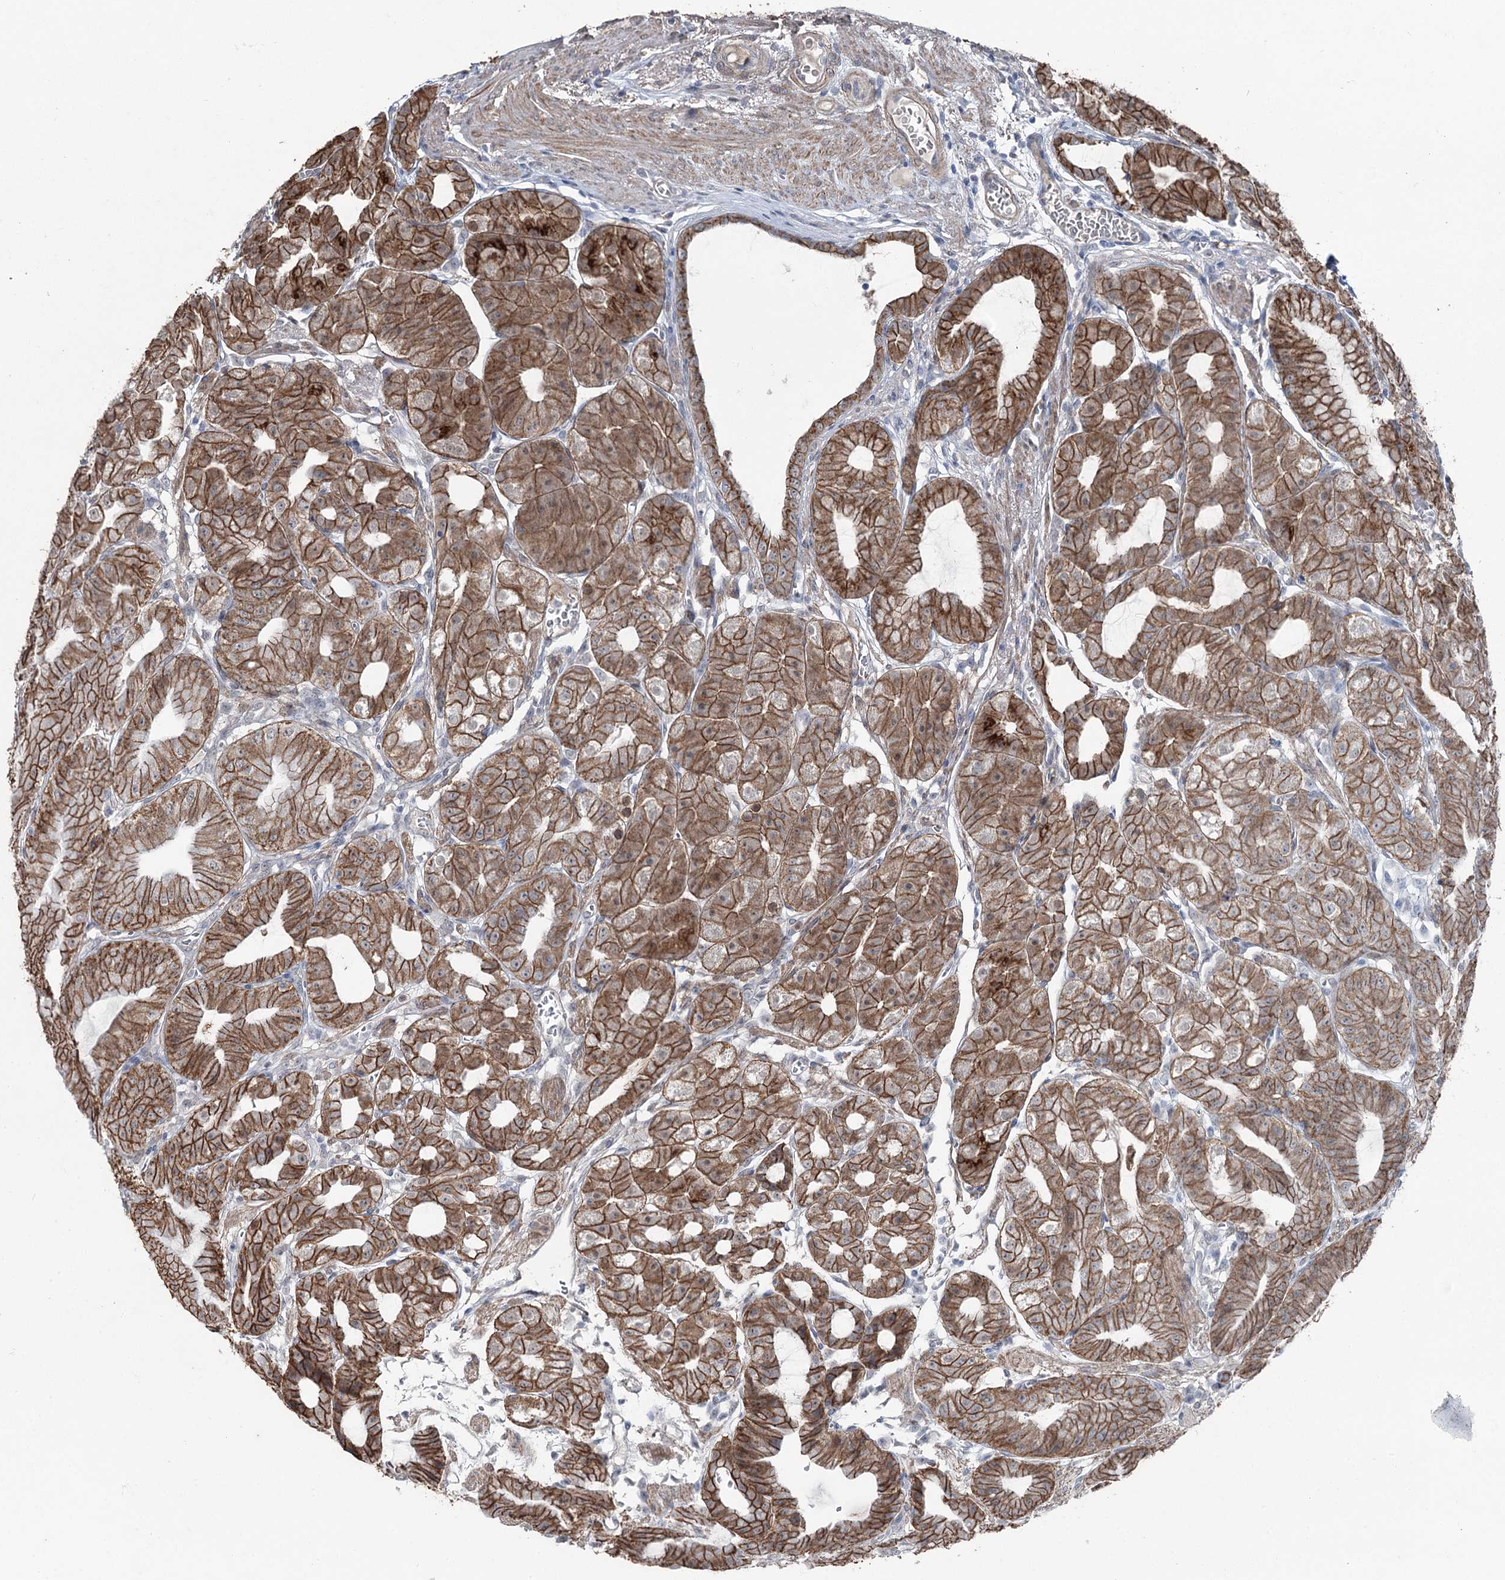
{"staining": {"intensity": "strong", "quantity": ">75%", "location": "cytoplasmic/membranous"}, "tissue": "stomach", "cell_type": "Glandular cells", "image_type": "normal", "snomed": [{"axis": "morphology", "description": "Normal tissue, NOS"}, {"axis": "topography", "description": "Stomach, upper"}, {"axis": "topography", "description": "Stomach, lower"}], "caption": "Protein positivity by immunohistochemistry (IHC) demonstrates strong cytoplasmic/membranous expression in approximately >75% of glandular cells in unremarkable stomach.", "gene": "FAM120B", "patient": {"sex": "male", "age": 71}}